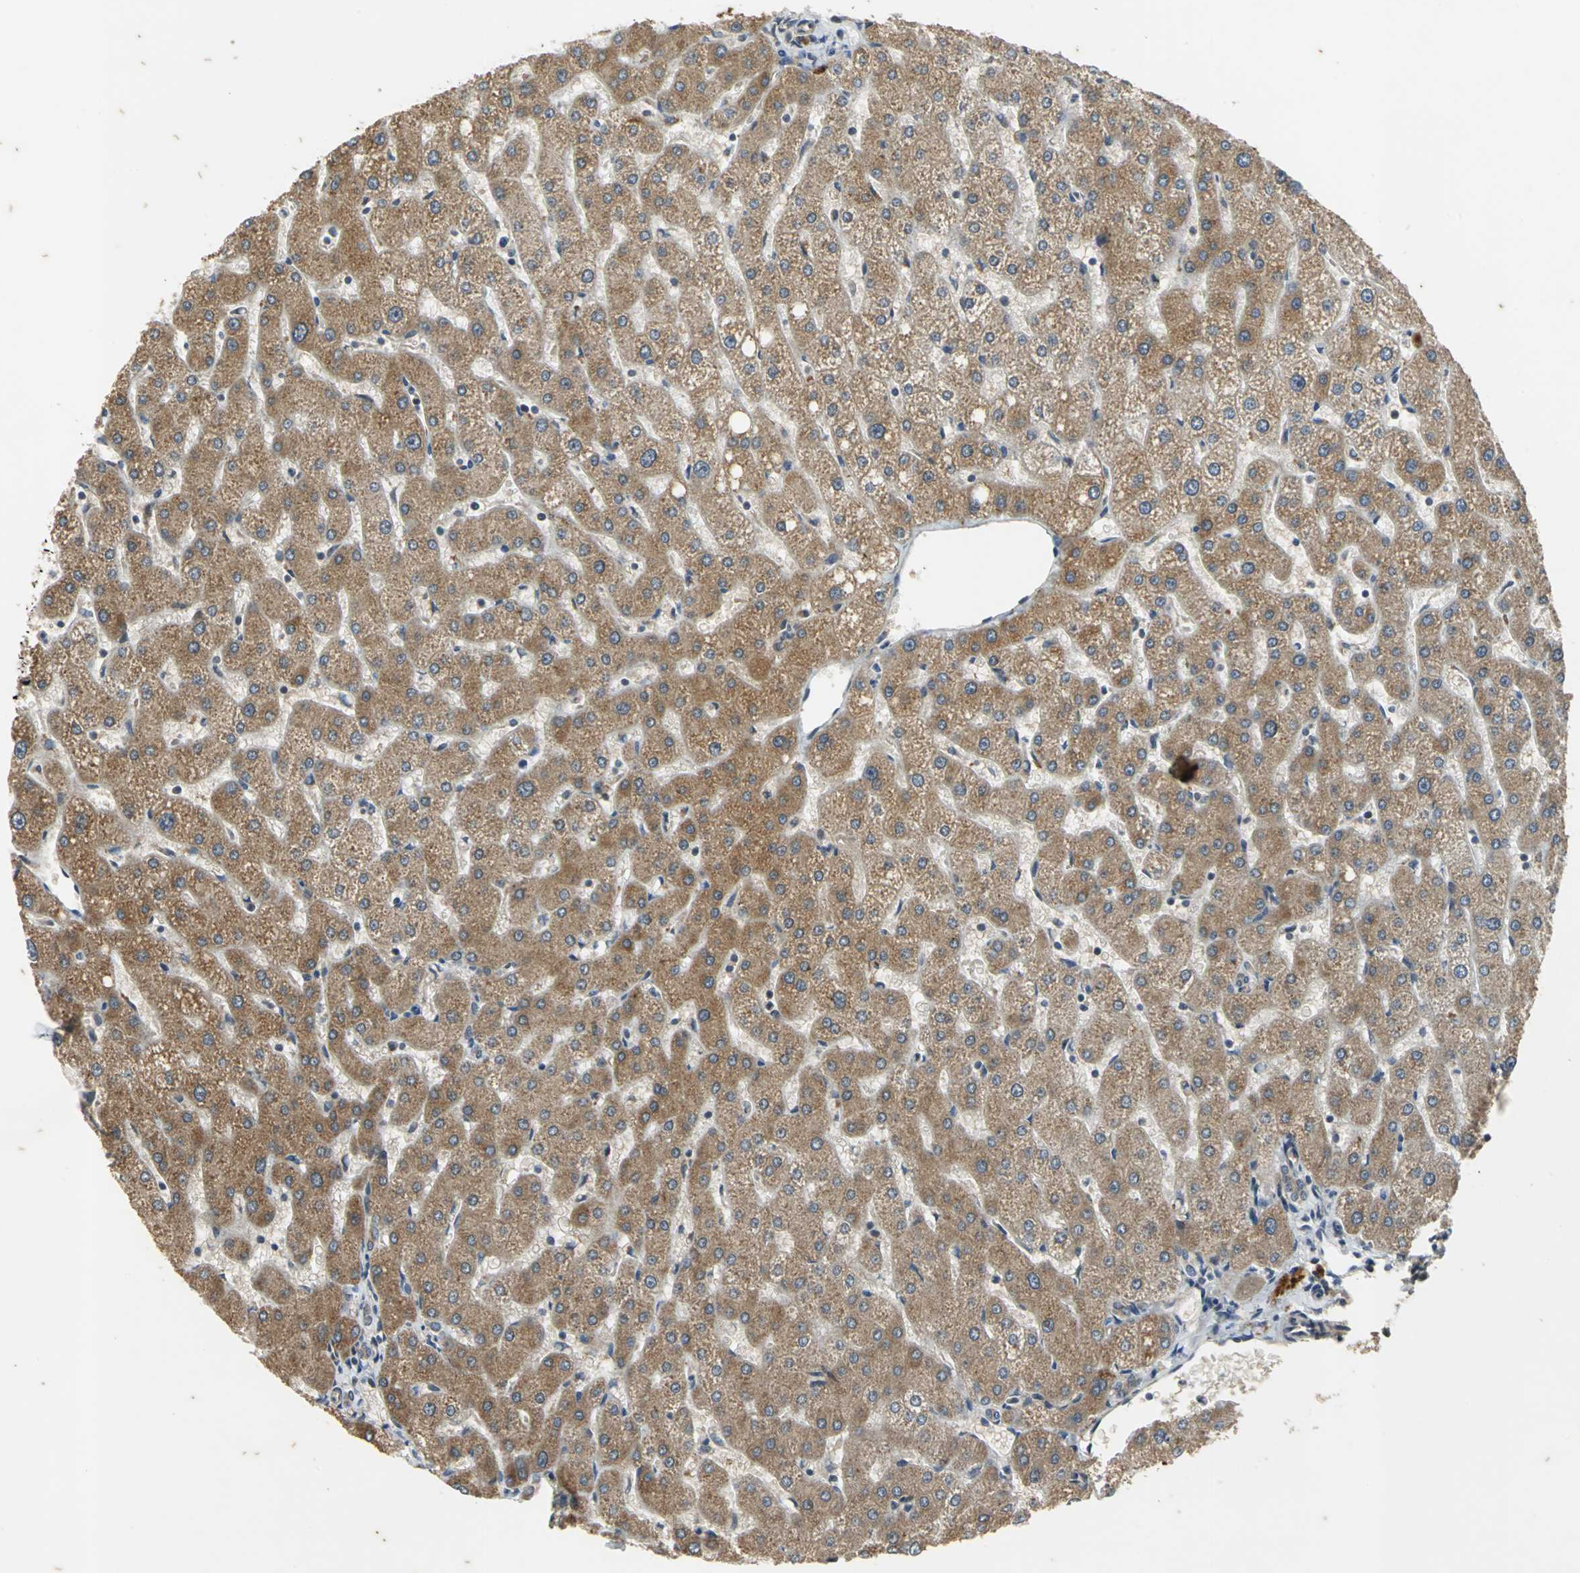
{"staining": {"intensity": "weak", "quantity": "25%-75%", "location": "cytoplasmic/membranous"}, "tissue": "liver", "cell_type": "Cholangiocytes", "image_type": "normal", "snomed": [{"axis": "morphology", "description": "Normal tissue, NOS"}, {"axis": "topography", "description": "Liver"}], "caption": "Immunohistochemical staining of benign human liver displays 25%-75% levels of weak cytoplasmic/membranous protein staining in about 25%-75% of cholangiocytes.", "gene": "NOTCH3", "patient": {"sex": "male", "age": 67}}